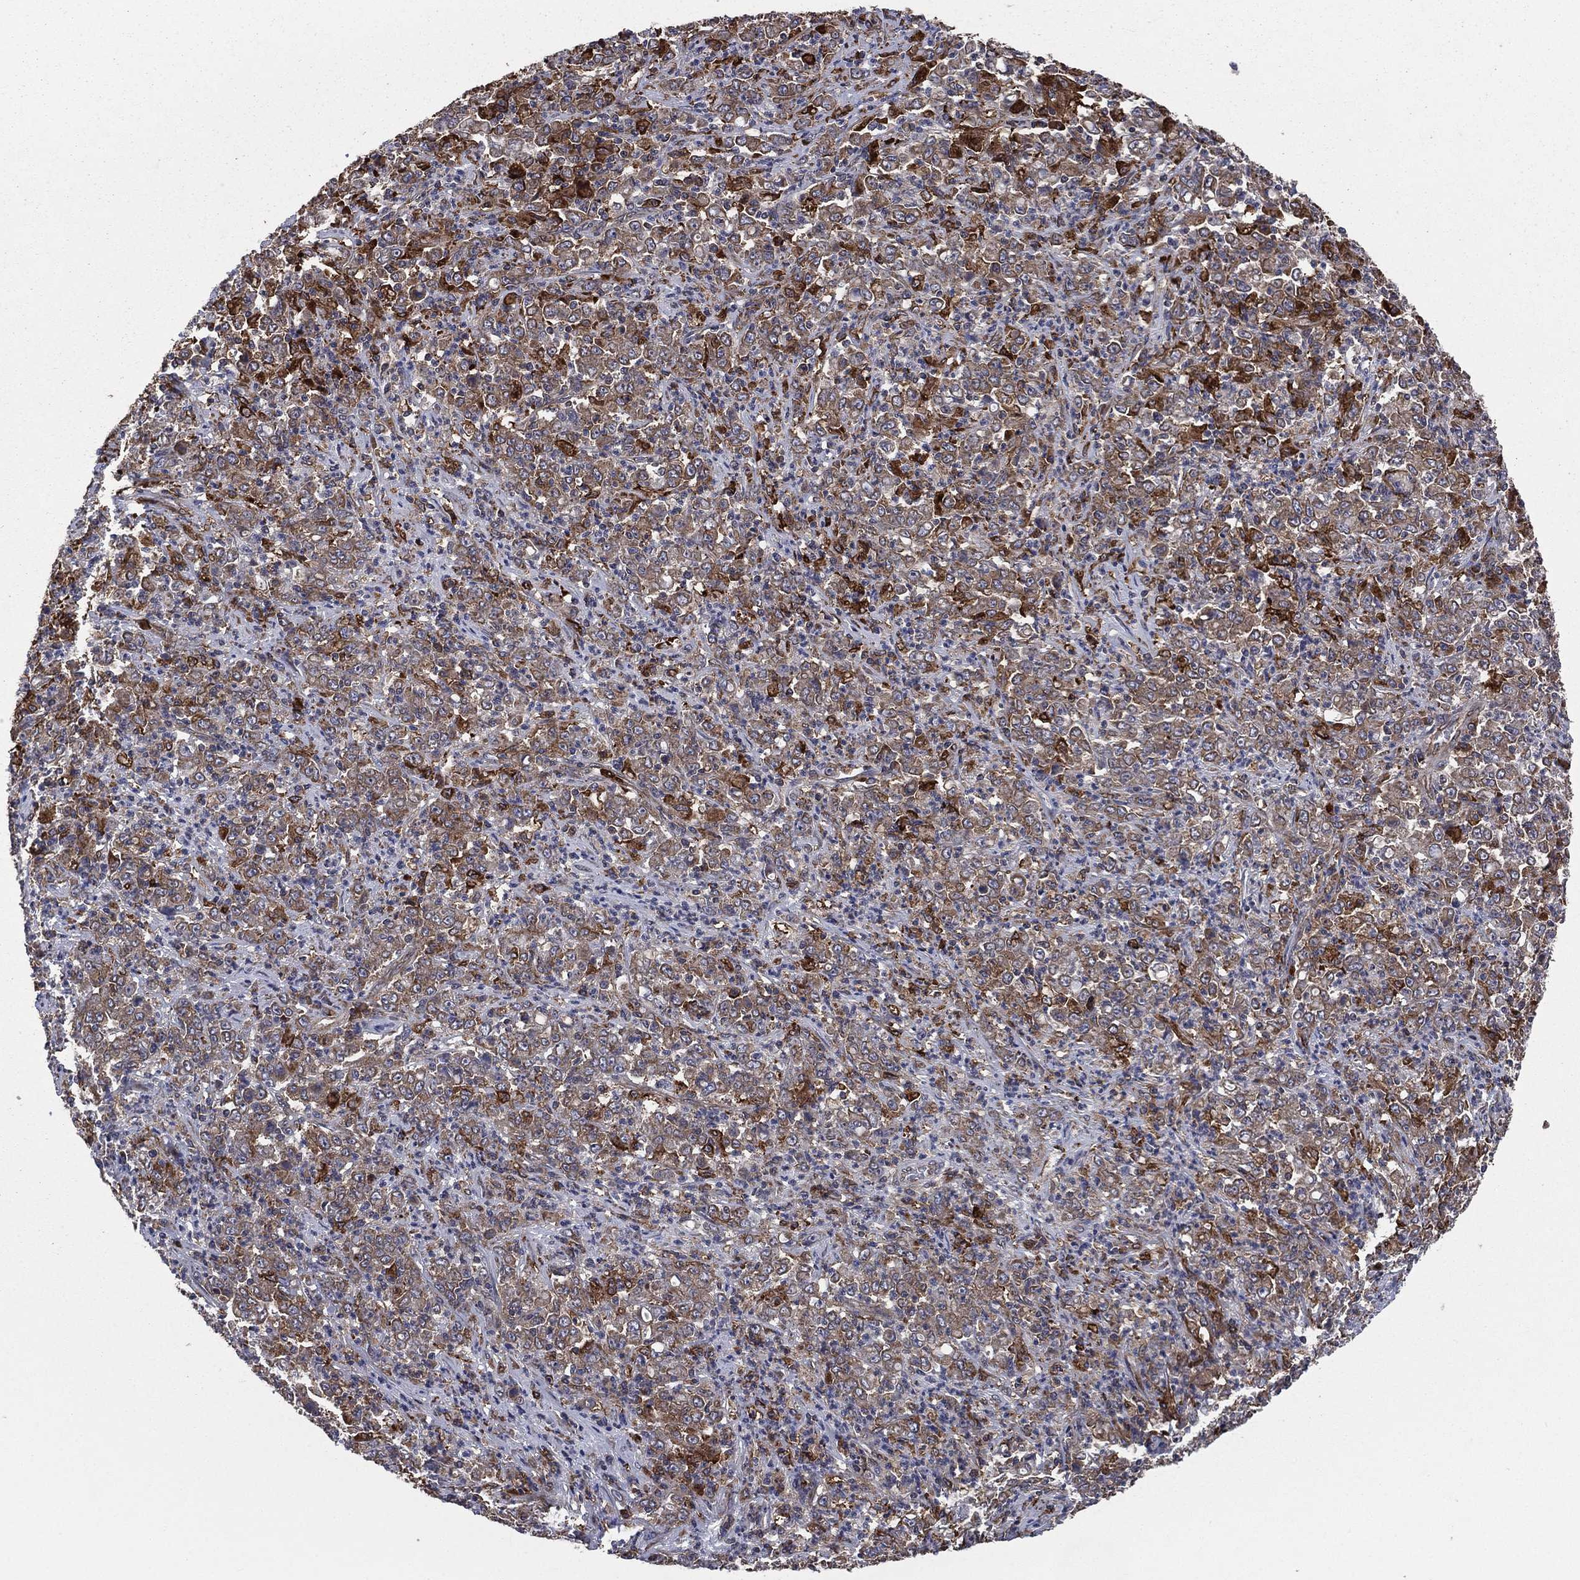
{"staining": {"intensity": "moderate", "quantity": ">75%", "location": "cytoplasmic/membranous"}, "tissue": "stomach cancer", "cell_type": "Tumor cells", "image_type": "cancer", "snomed": [{"axis": "morphology", "description": "Adenocarcinoma, NOS"}, {"axis": "topography", "description": "Stomach, lower"}], "caption": "Human stomach adenocarcinoma stained with a brown dye exhibits moderate cytoplasmic/membranous positive staining in approximately >75% of tumor cells.", "gene": "C2orf76", "patient": {"sex": "female", "age": 71}}